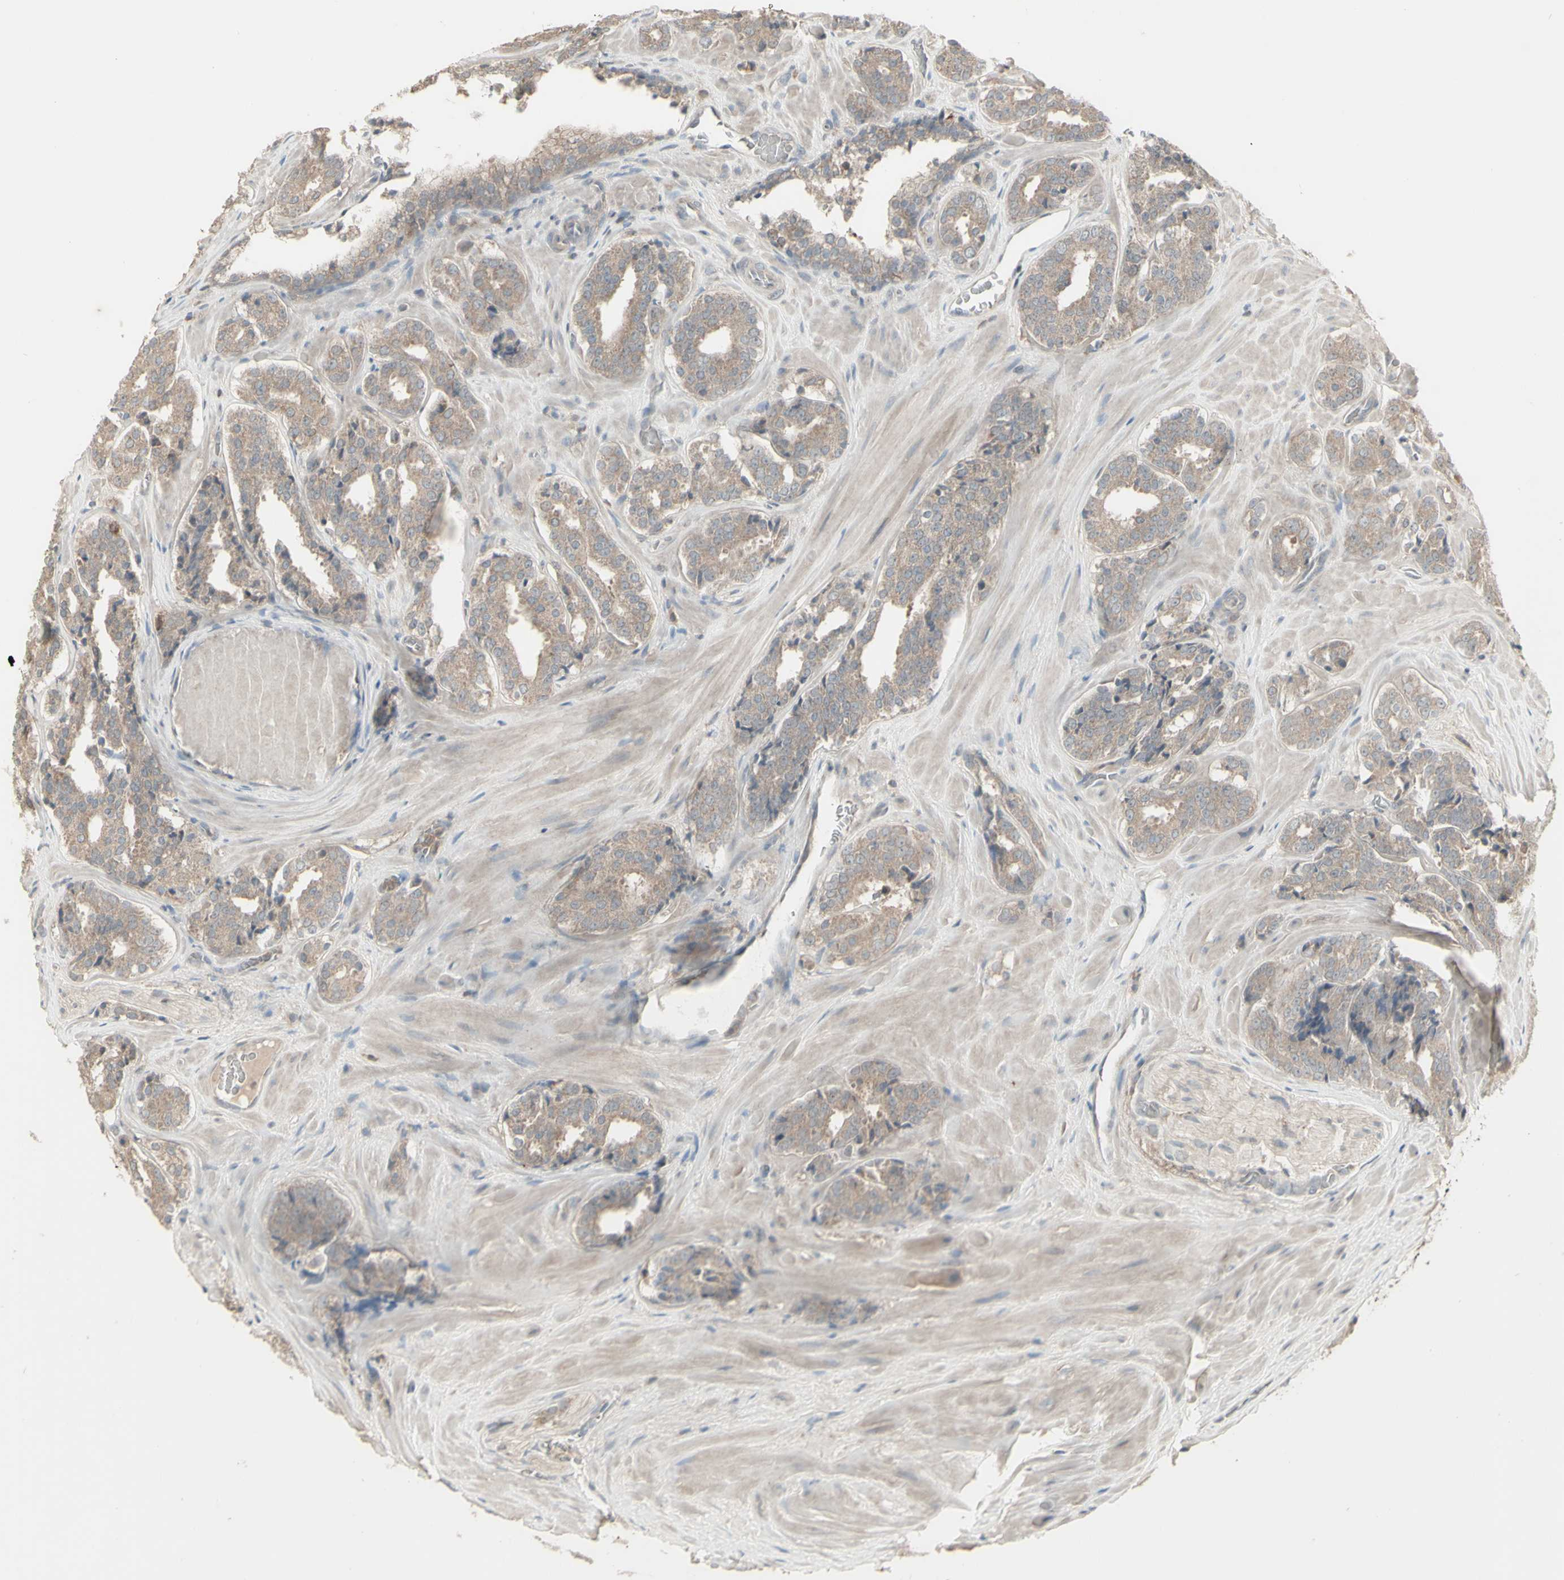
{"staining": {"intensity": "weak", "quantity": "25%-75%", "location": "cytoplasmic/membranous"}, "tissue": "prostate cancer", "cell_type": "Tumor cells", "image_type": "cancer", "snomed": [{"axis": "morphology", "description": "Adenocarcinoma, High grade"}, {"axis": "topography", "description": "Prostate"}], "caption": "The histopathology image reveals a brown stain indicating the presence of a protein in the cytoplasmic/membranous of tumor cells in adenocarcinoma (high-grade) (prostate).", "gene": "CSK", "patient": {"sex": "male", "age": 60}}